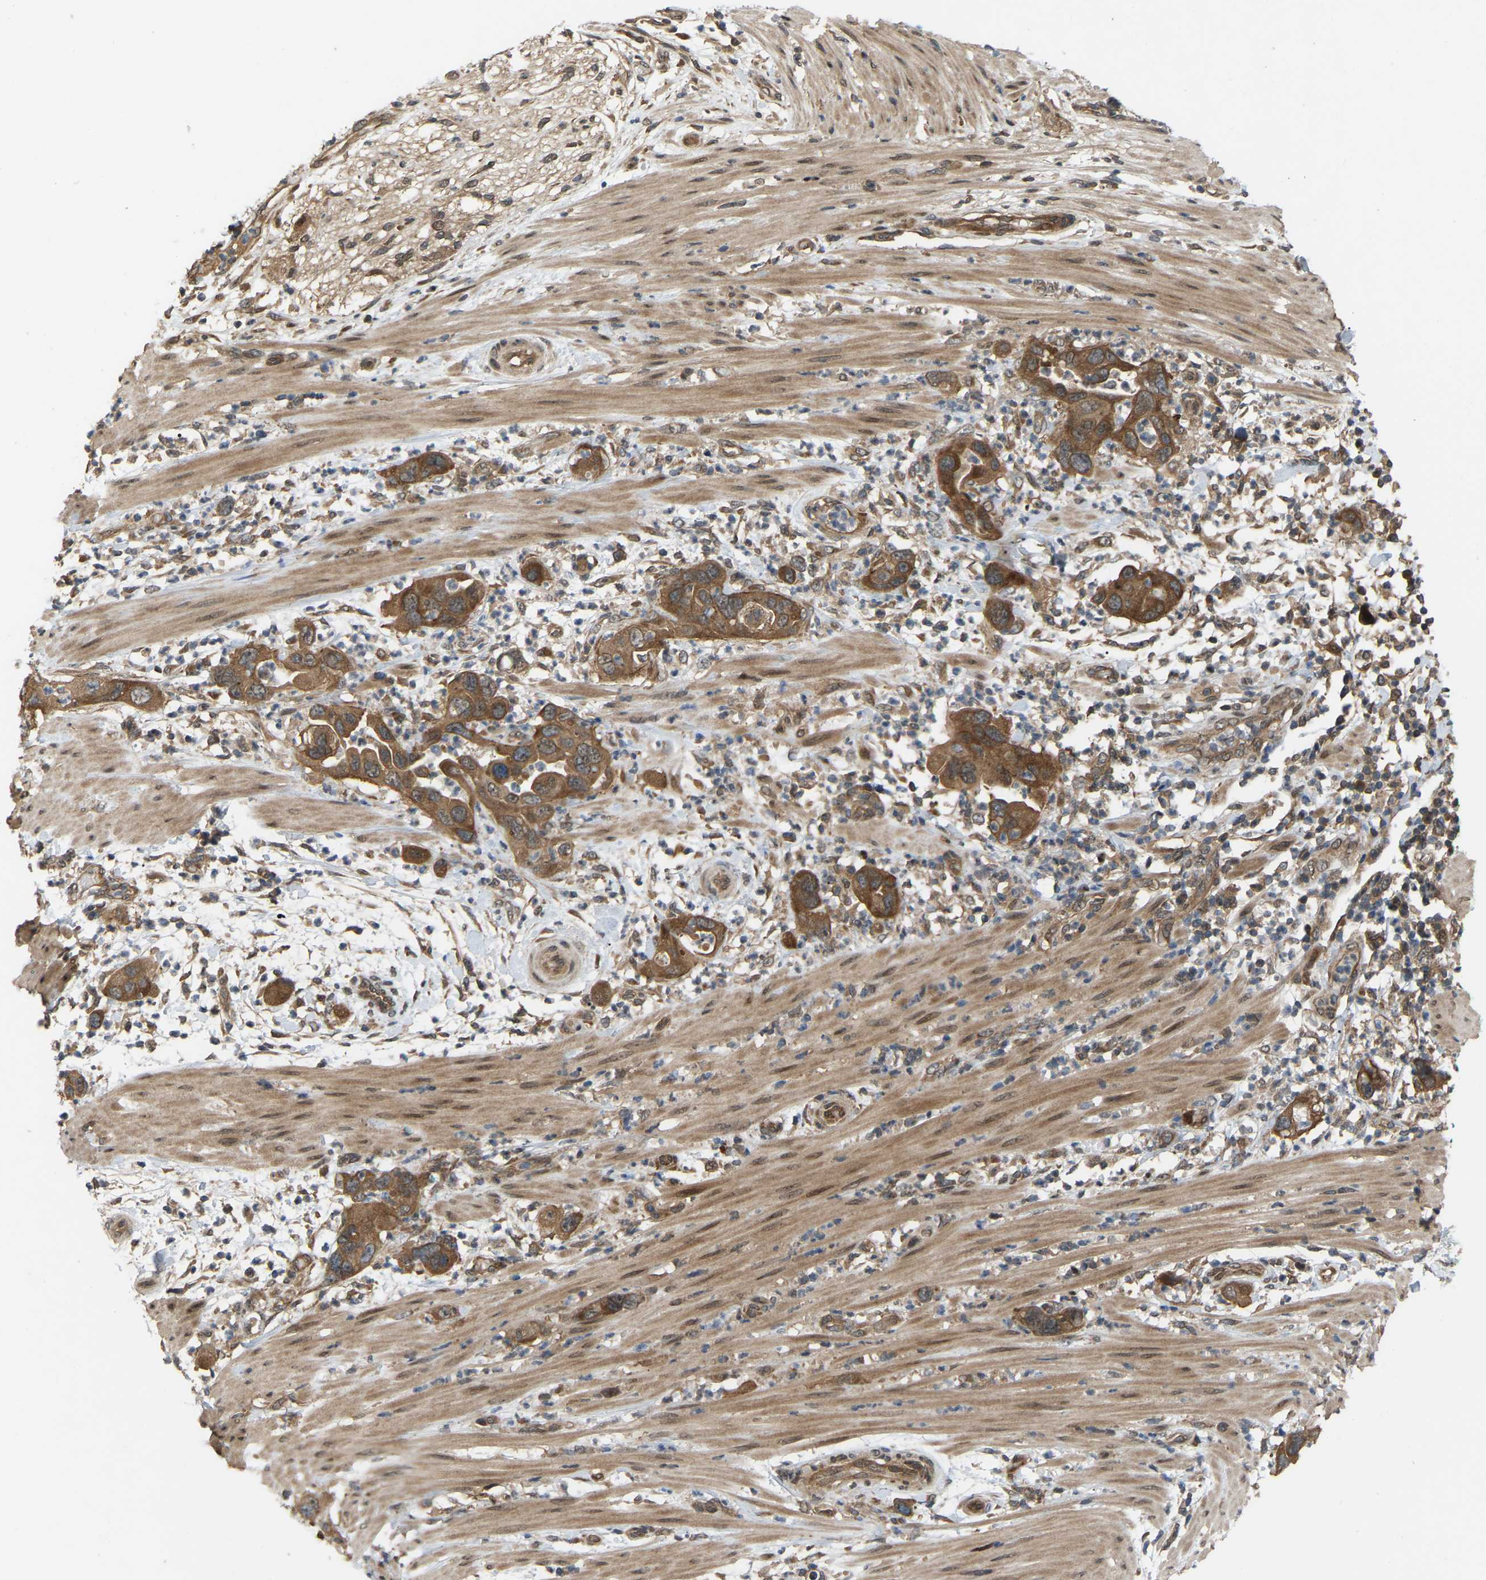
{"staining": {"intensity": "strong", "quantity": ">75%", "location": "cytoplasmic/membranous"}, "tissue": "pancreatic cancer", "cell_type": "Tumor cells", "image_type": "cancer", "snomed": [{"axis": "morphology", "description": "Adenocarcinoma, NOS"}, {"axis": "topography", "description": "Pancreas"}], "caption": "This is a histology image of immunohistochemistry (IHC) staining of pancreatic adenocarcinoma, which shows strong staining in the cytoplasmic/membranous of tumor cells.", "gene": "CROT", "patient": {"sex": "female", "age": 71}}